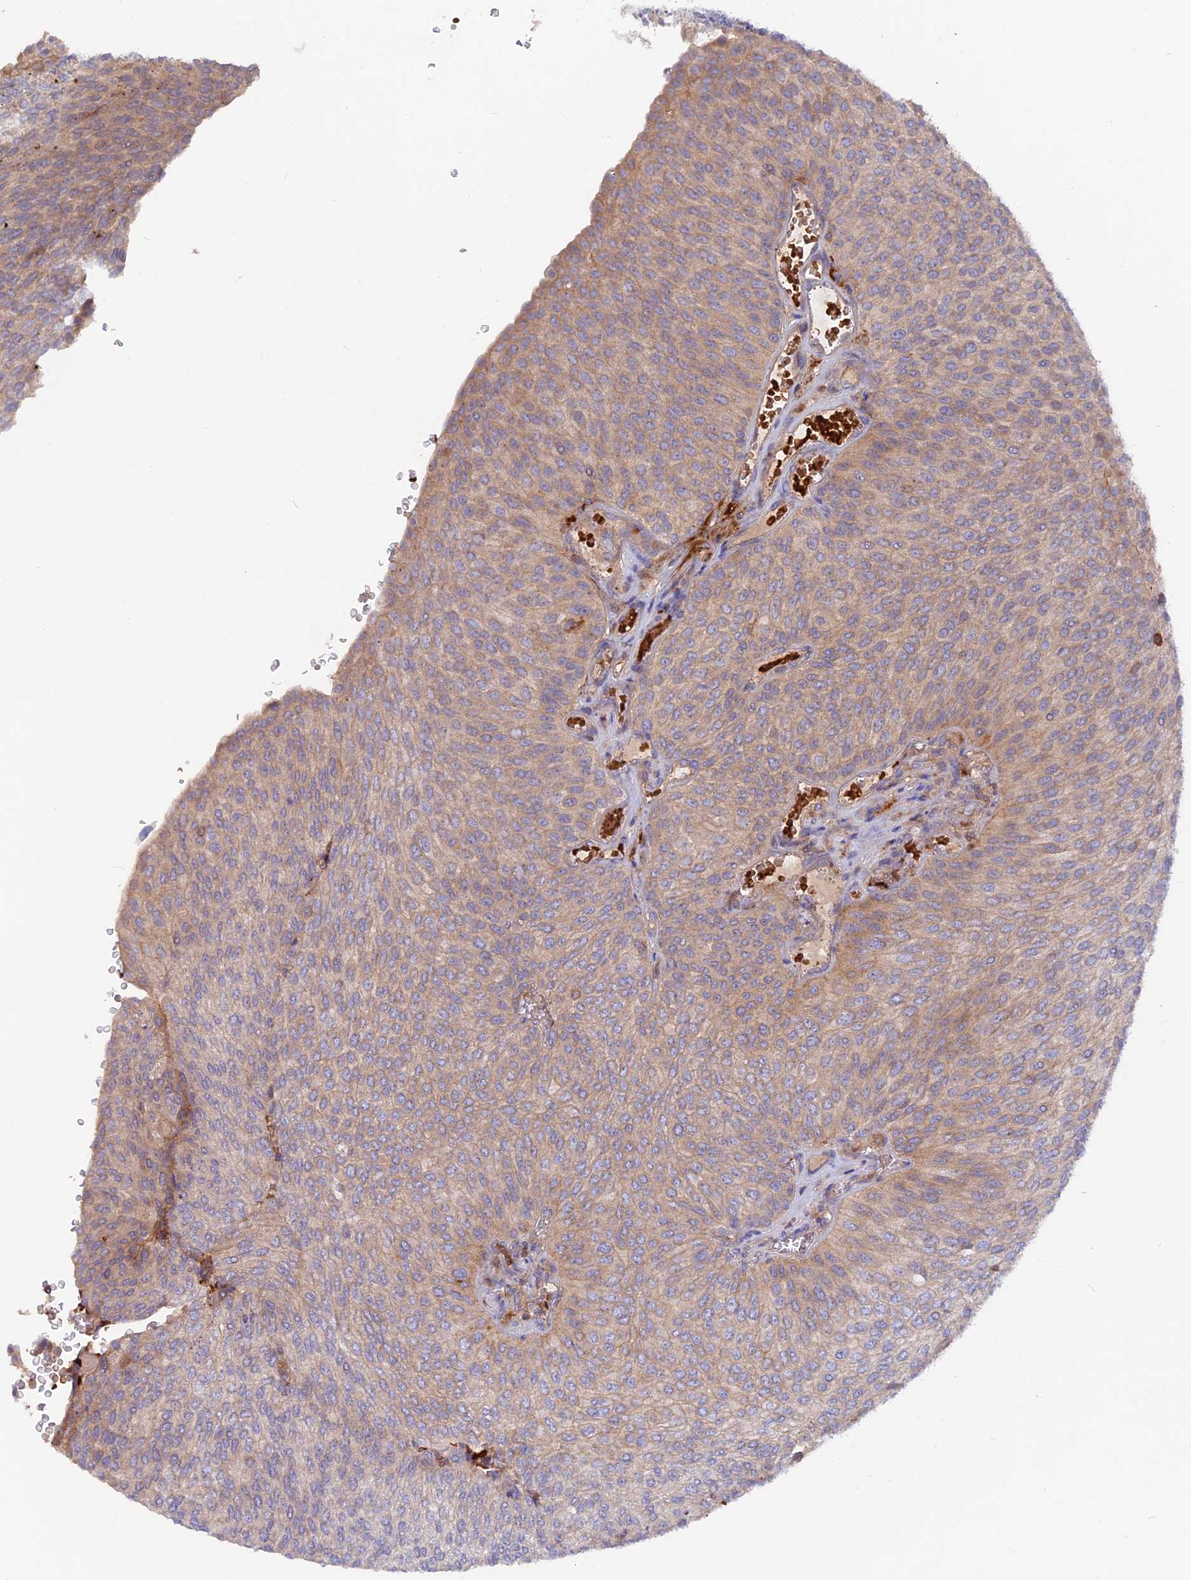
{"staining": {"intensity": "weak", "quantity": "<25%", "location": "cytoplasmic/membranous"}, "tissue": "urothelial cancer", "cell_type": "Tumor cells", "image_type": "cancer", "snomed": [{"axis": "morphology", "description": "Urothelial carcinoma, High grade"}, {"axis": "topography", "description": "Urinary bladder"}], "caption": "An immunohistochemistry (IHC) histopathology image of urothelial cancer is shown. There is no staining in tumor cells of urothelial cancer.", "gene": "CPNE7", "patient": {"sex": "female", "age": 79}}